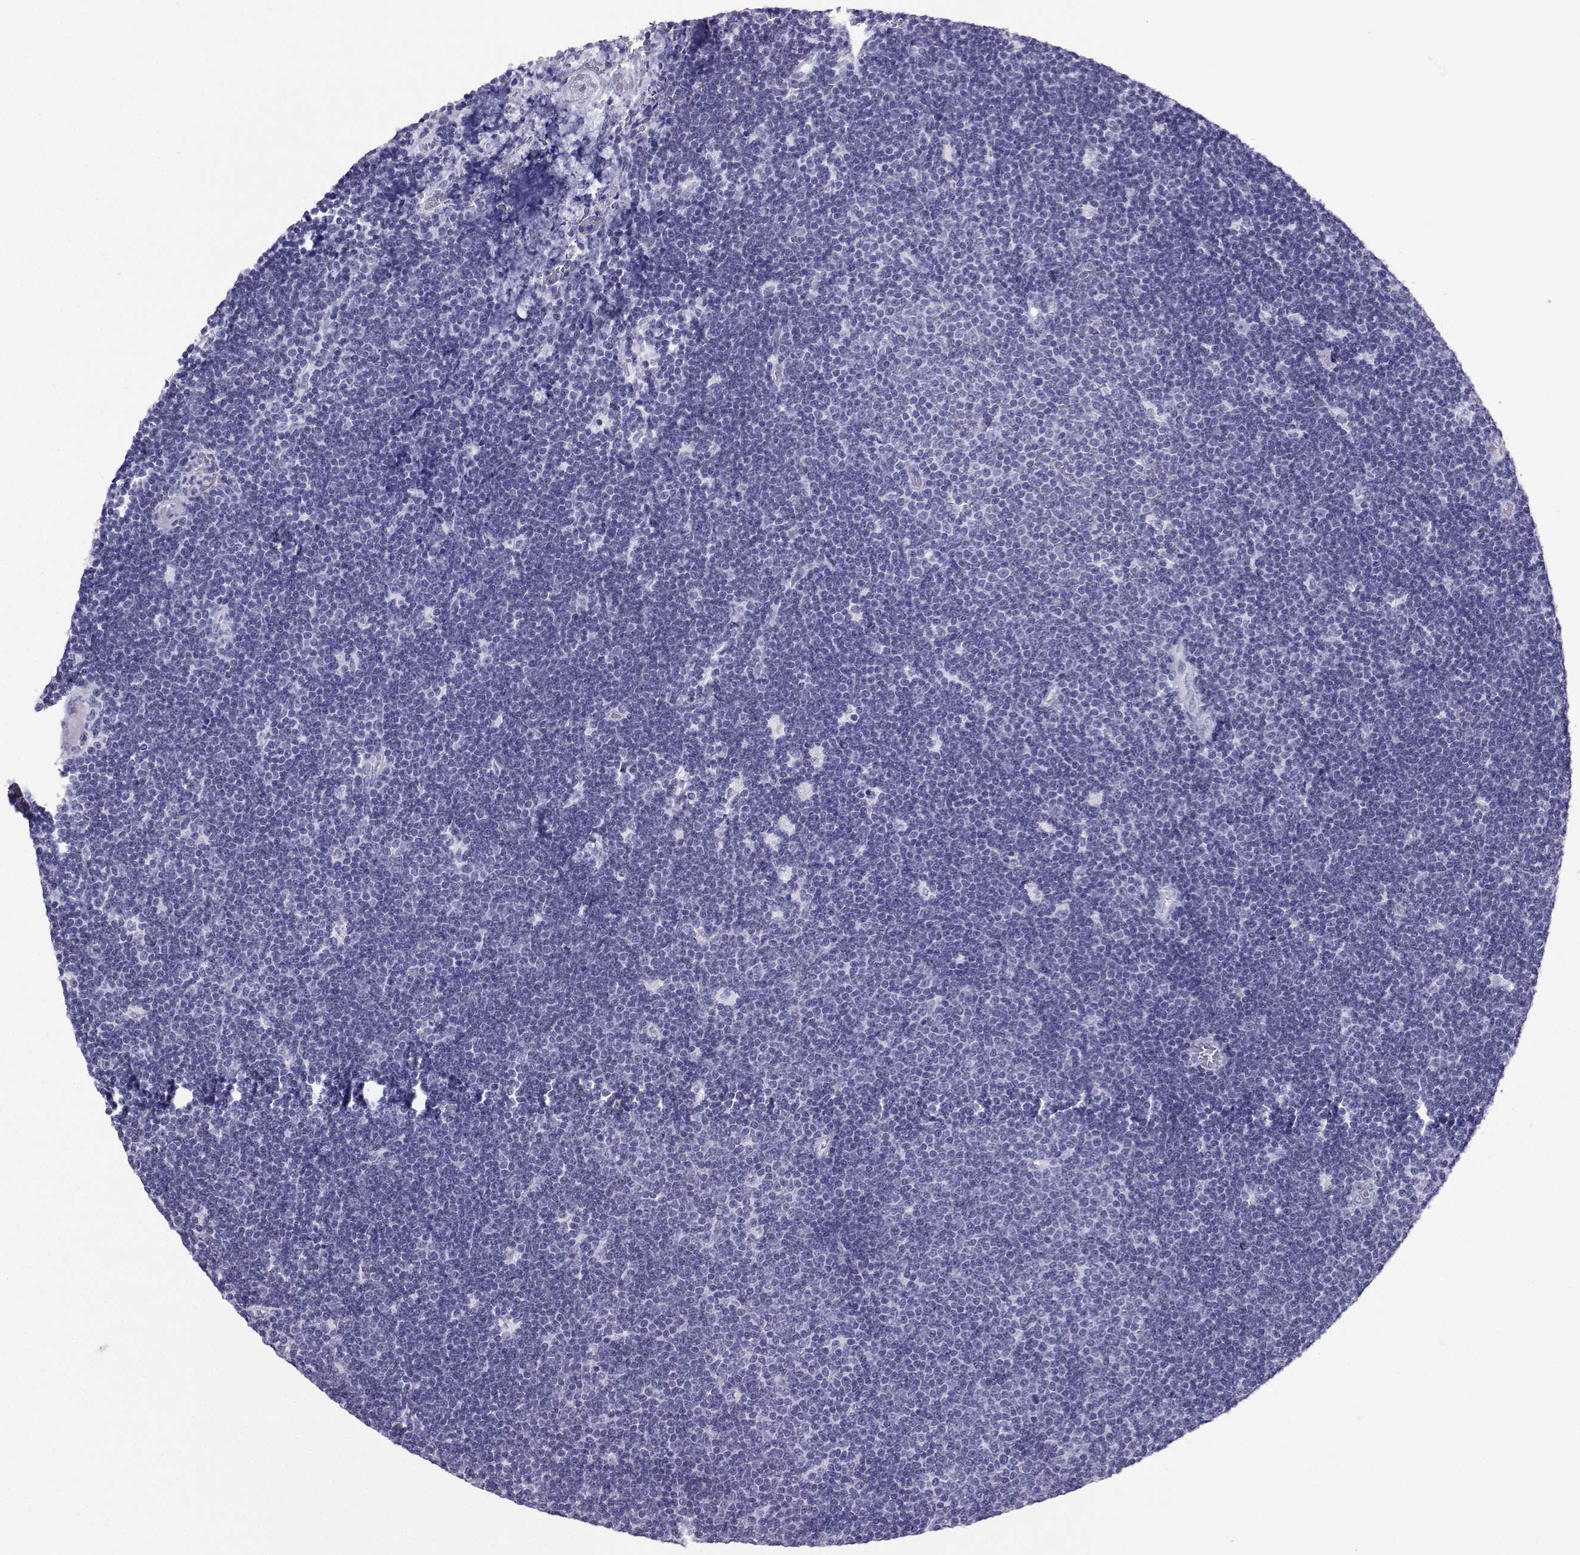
{"staining": {"intensity": "negative", "quantity": "none", "location": "none"}, "tissue": "lymphoma", "cell_type": "Tumor cells", "image_type": "cancer", "snomed": [{"axis": "morphology", "description": "Malignant lymphoma, non-Hodgkin's type, Low grade"}, {"axis": "topography", "description": "Brain"}], "caption": "IHC histopathology image of human malignant lymphoma, non-Hodgkin's type (low-grade) stained for a protein (brown), which shows no positivity in tumor cells.", "gene": "LORICRIN", "patient": {"sex": "female", "age": 66}}